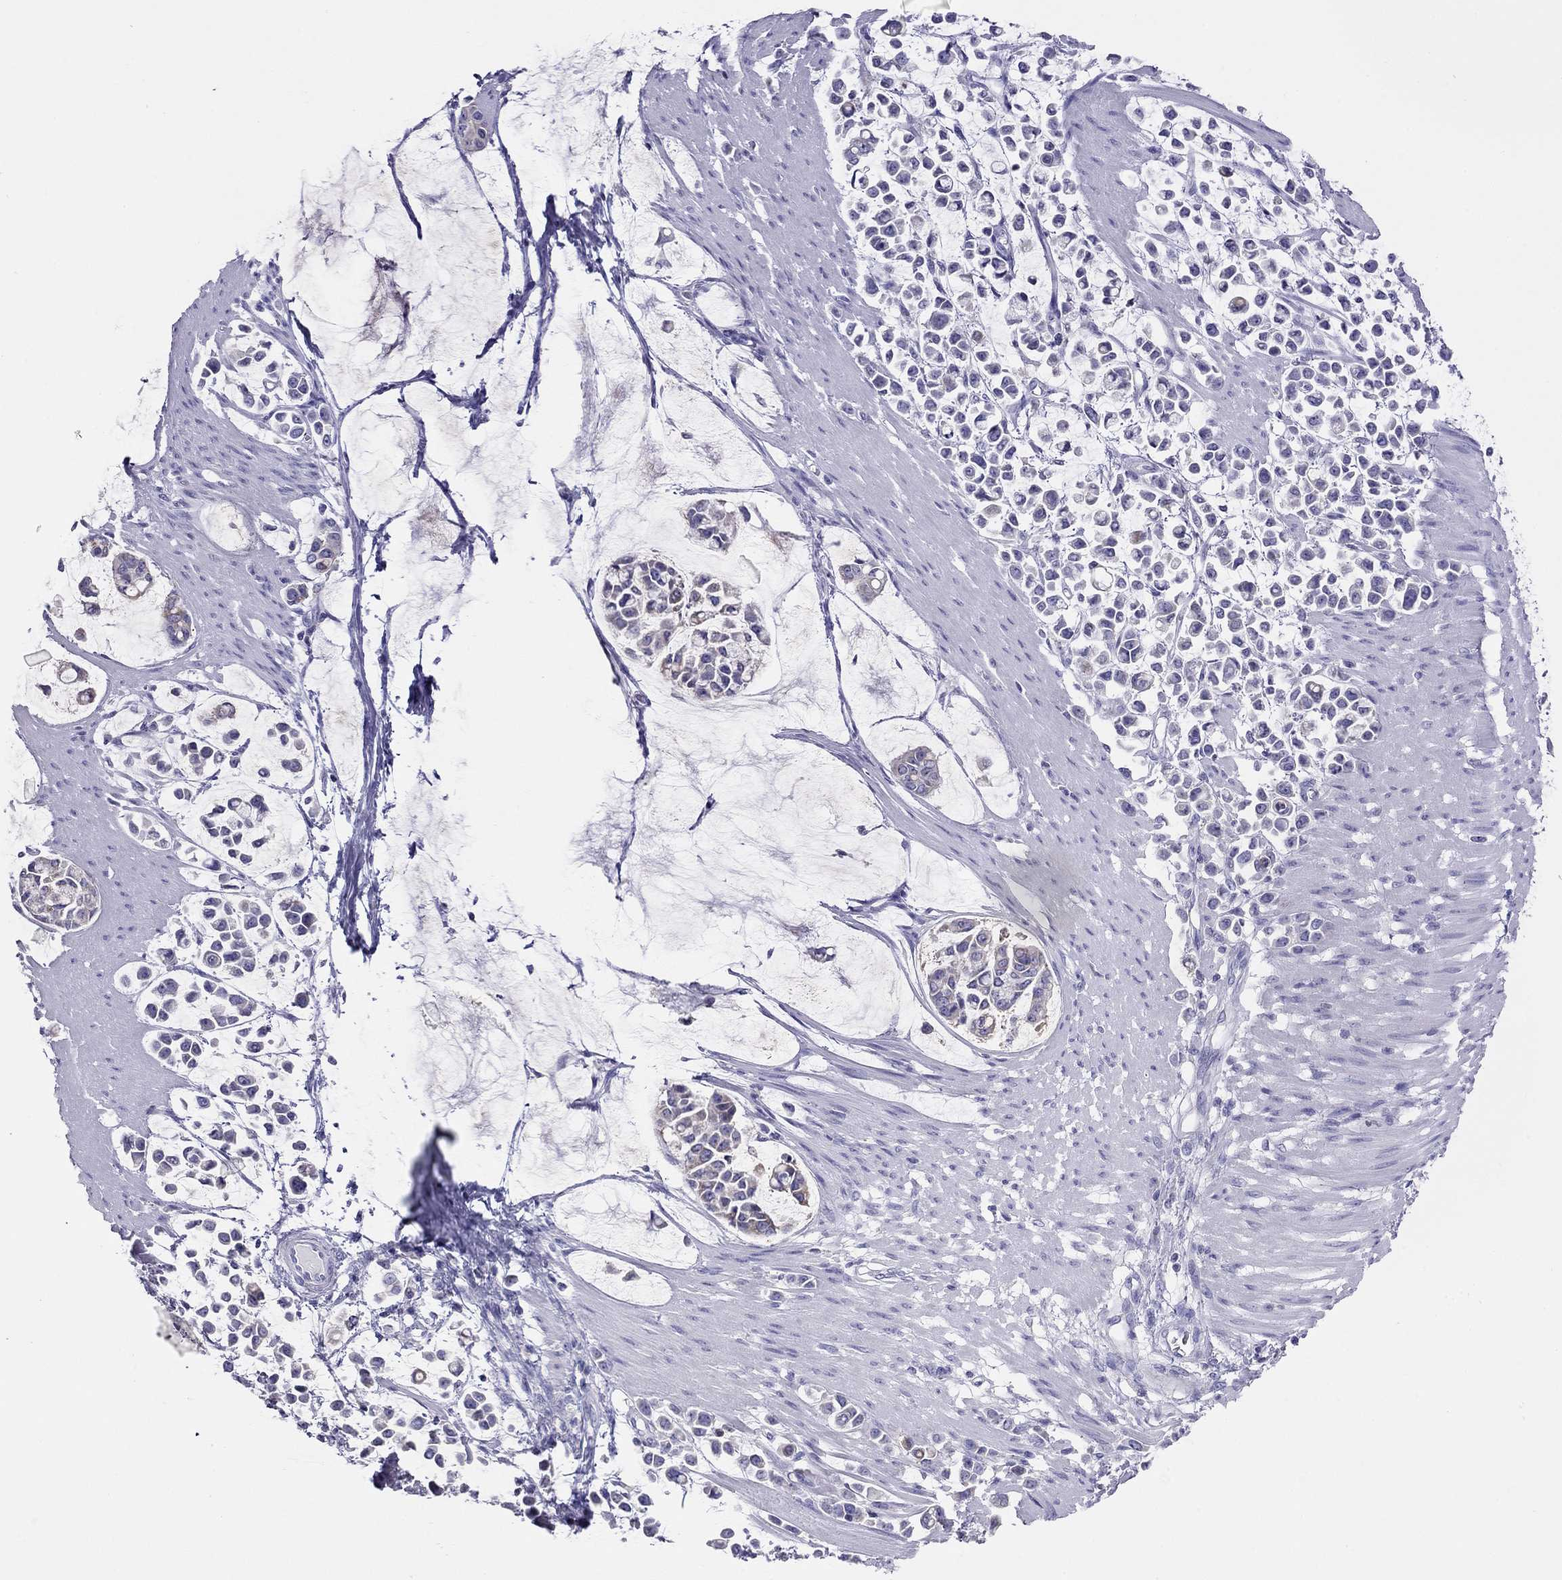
{"staining": {"intensity": "negative", "quantity": "none", "location": "none"}, "tissue": "stomach cancer", "cell_type": "Tumor cells", "image_type": "cancer", "snomed": [{"axis": "morphology", "description": "Adenocarcinoma, NOS"}, {"axis": "topography", "description": "Stomach"}], "caption": "A micrograph of adenocarcinoma (stomach) stained for a protein displays no brown staining in tumor cells.", "gene": "SLC46A2", "patient": {"sex": "male", "age": 82}}